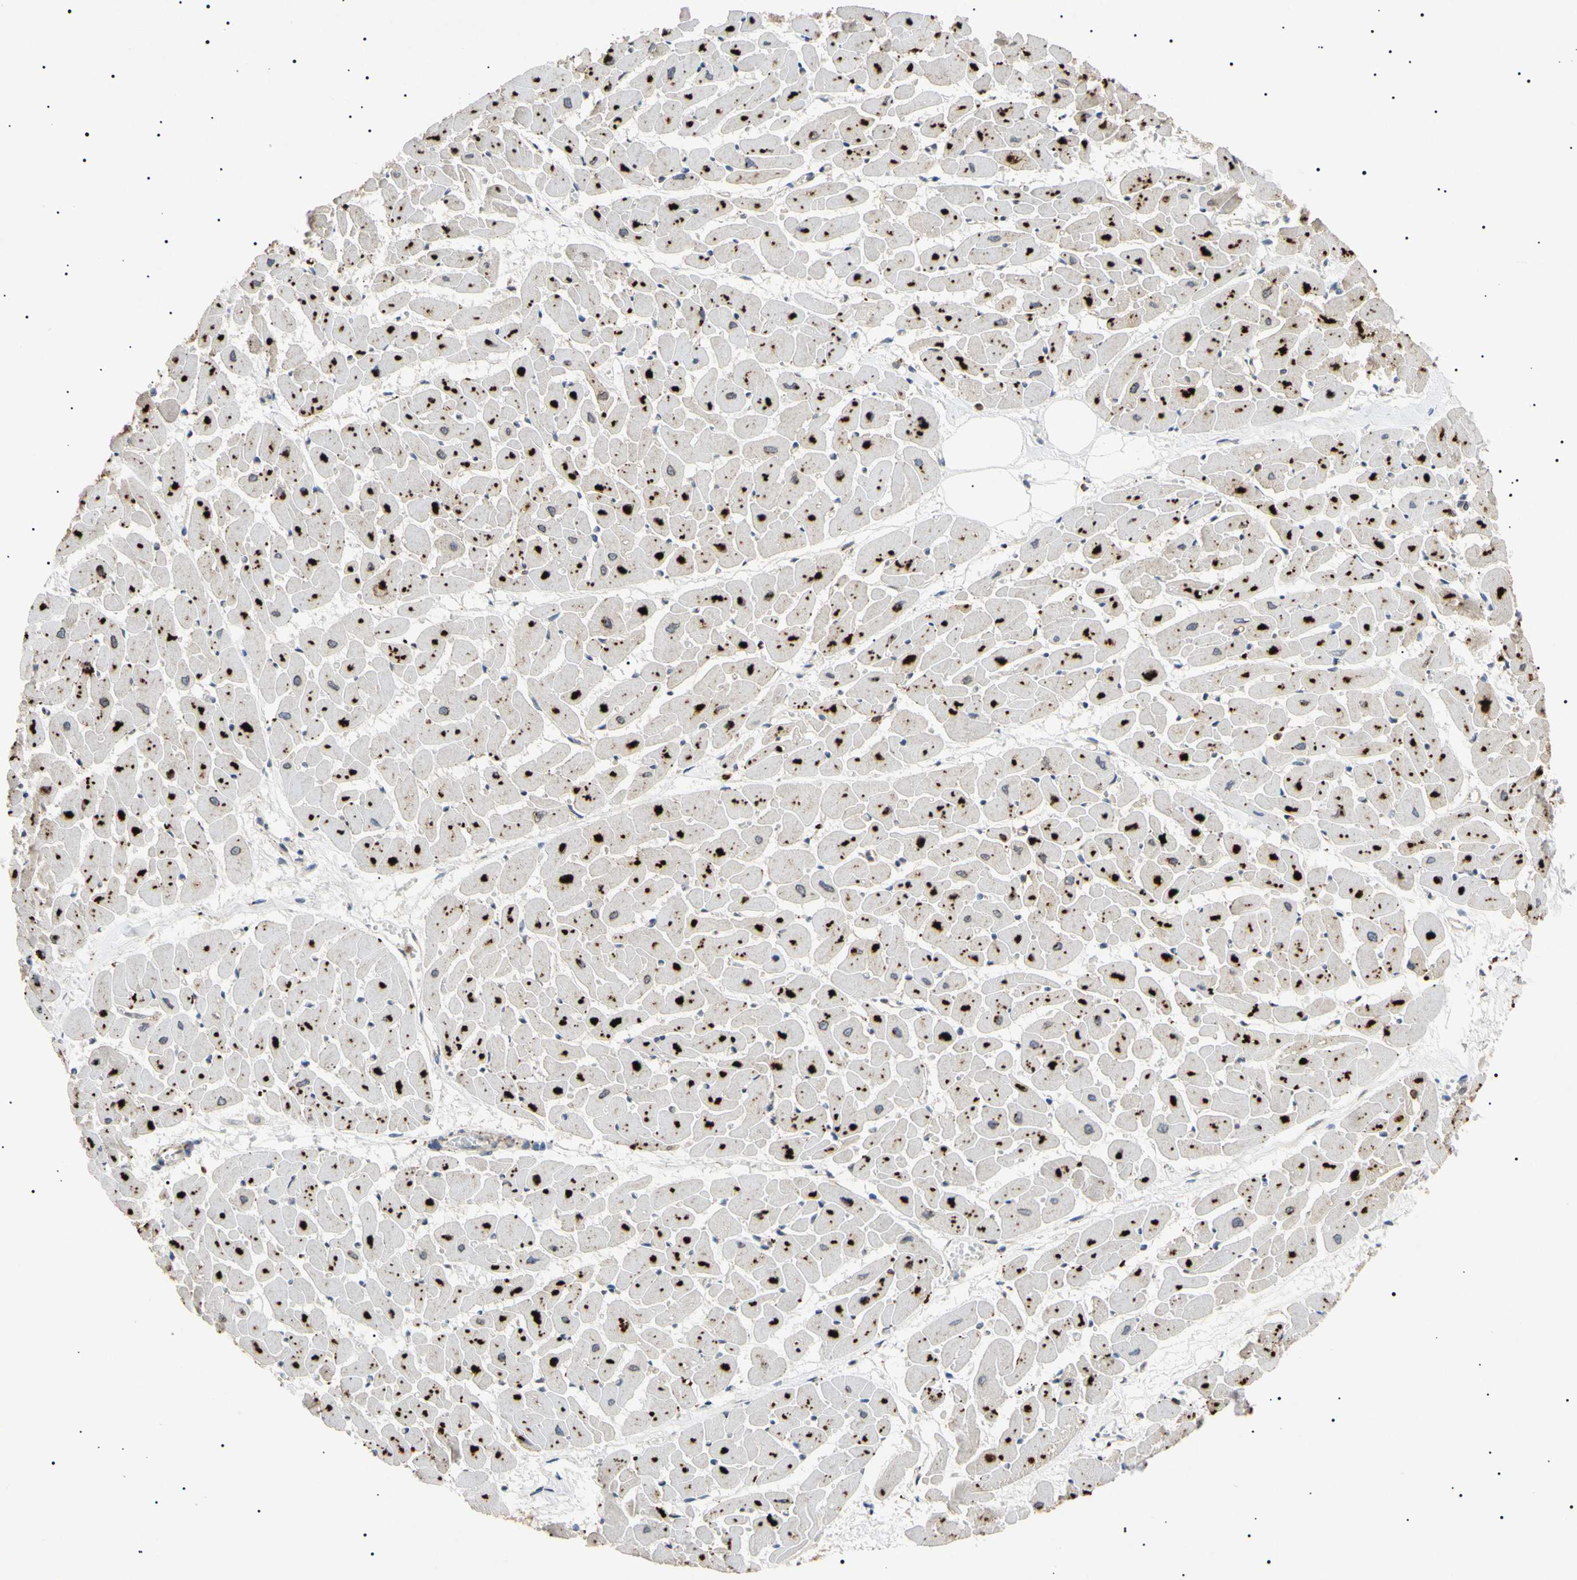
{"staining": {"intensity": "strong", "quantity": ">75%", "location": "cytoplasmic/membranous"}, "tissue": "heart muscle", "cell_type": "Cardiomyocytes", "image_type": "normal", "snomed": [{"axis": "morphology", "description": "Normal tissue, NOS"}, {"axis": "topography", "description": "Heart"}], "caption": "IHC (DAB) staining of benign heart muscle exhibits strong cytoplasmic/membranous protein staining in about >75% of cardiomyocytes.", "gene": "TUBB4A", "patient": {"sex": "female", "age": 19}}